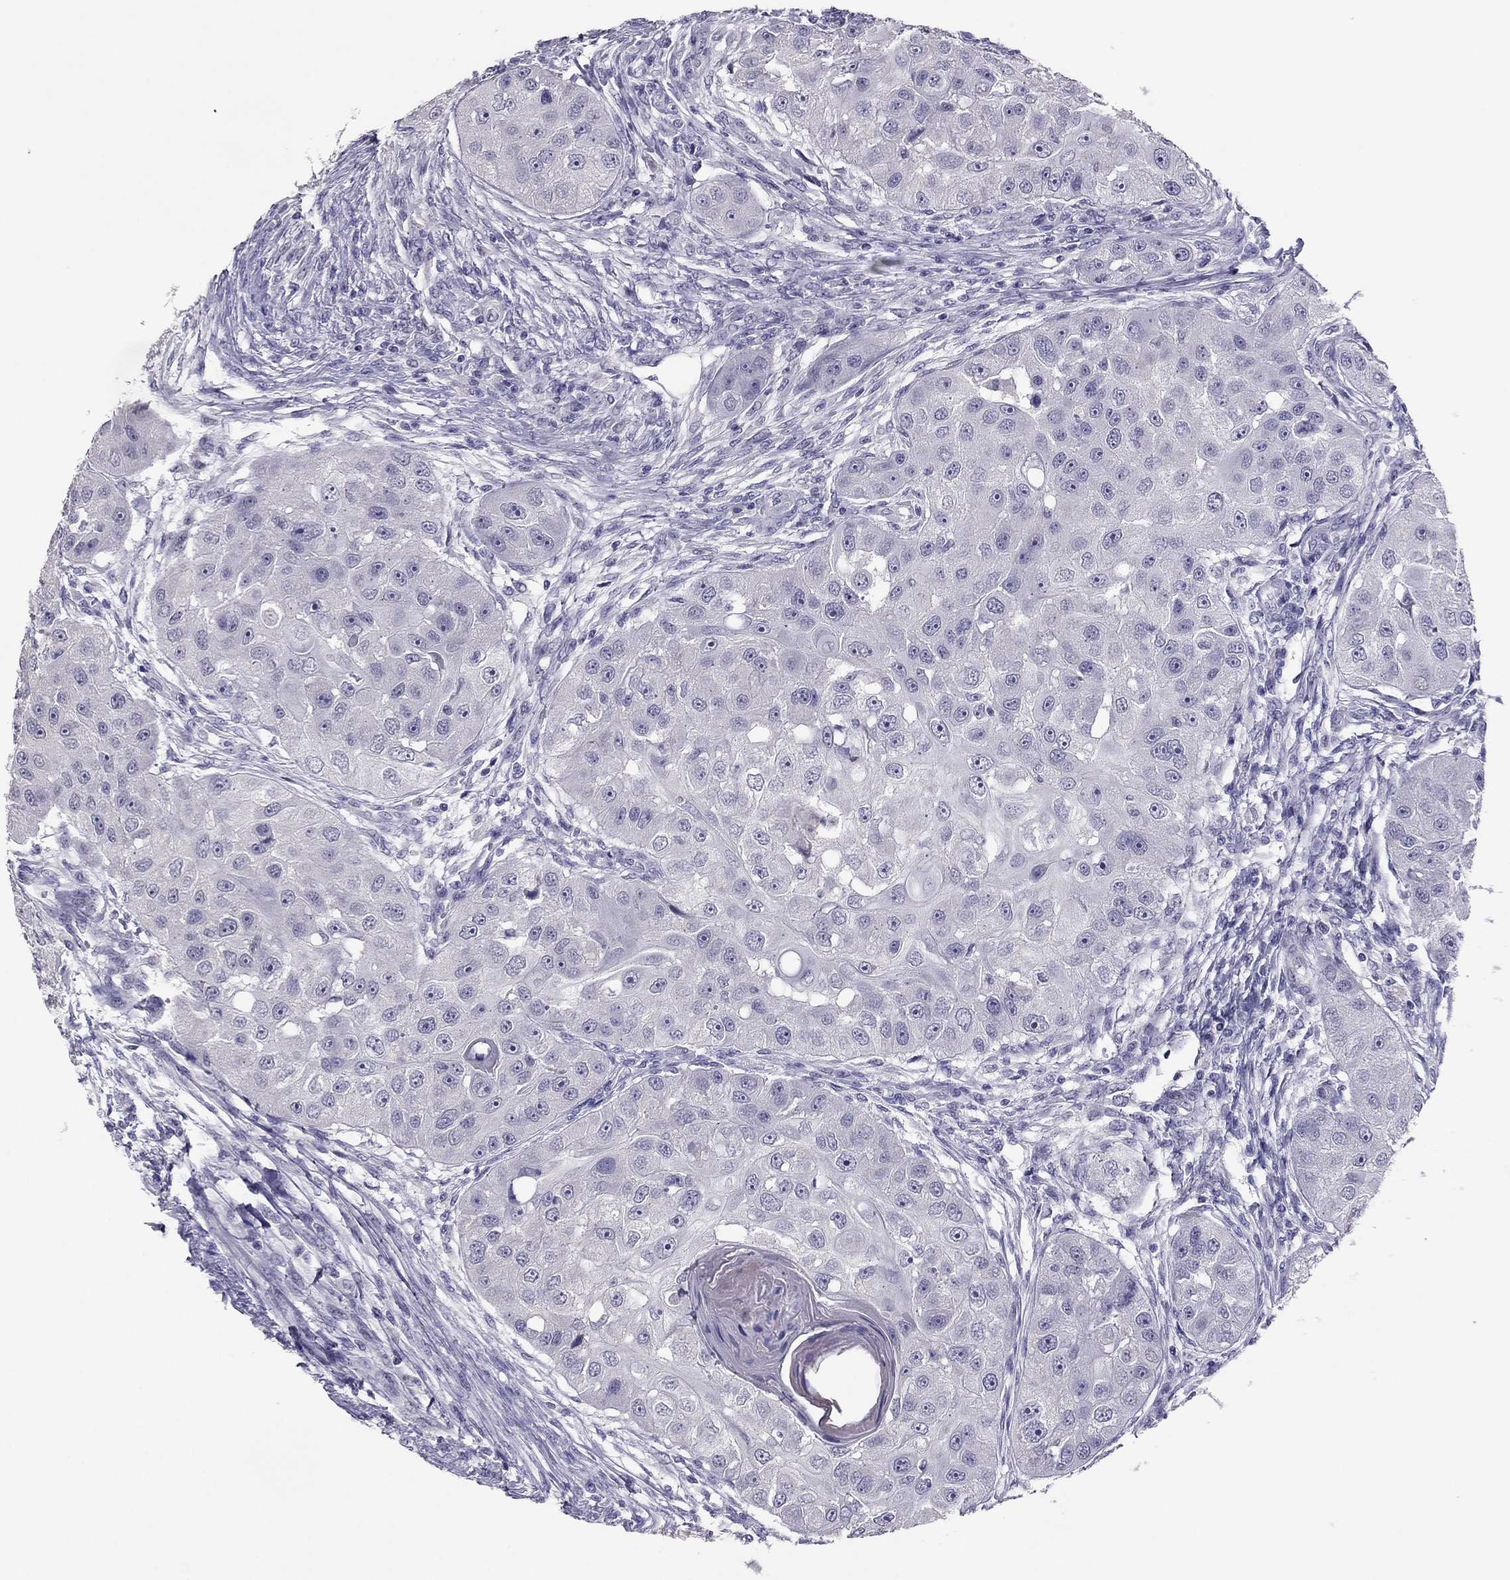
{"staining": {"intensity": "negative", "quantity": "none", "location": "none"}, "tissue": "head and neck cancer", "cell_type": "Tumor cells", "image_type": "cancer", "snomed": [{"axis": "morphology", "description": "Squamous cell carcinoma, NOS"}, {"axis": "topography", "description": "Head-Neck"}], "caption": "A high-resolution histopathology image shows immunohistochemistry (IHC) staining of squamous cell carcinoma (head and neck), which shows no significant expression in tumor cells.", "gene": "RHO", "patient": {"sex": "male", "age": 51}}